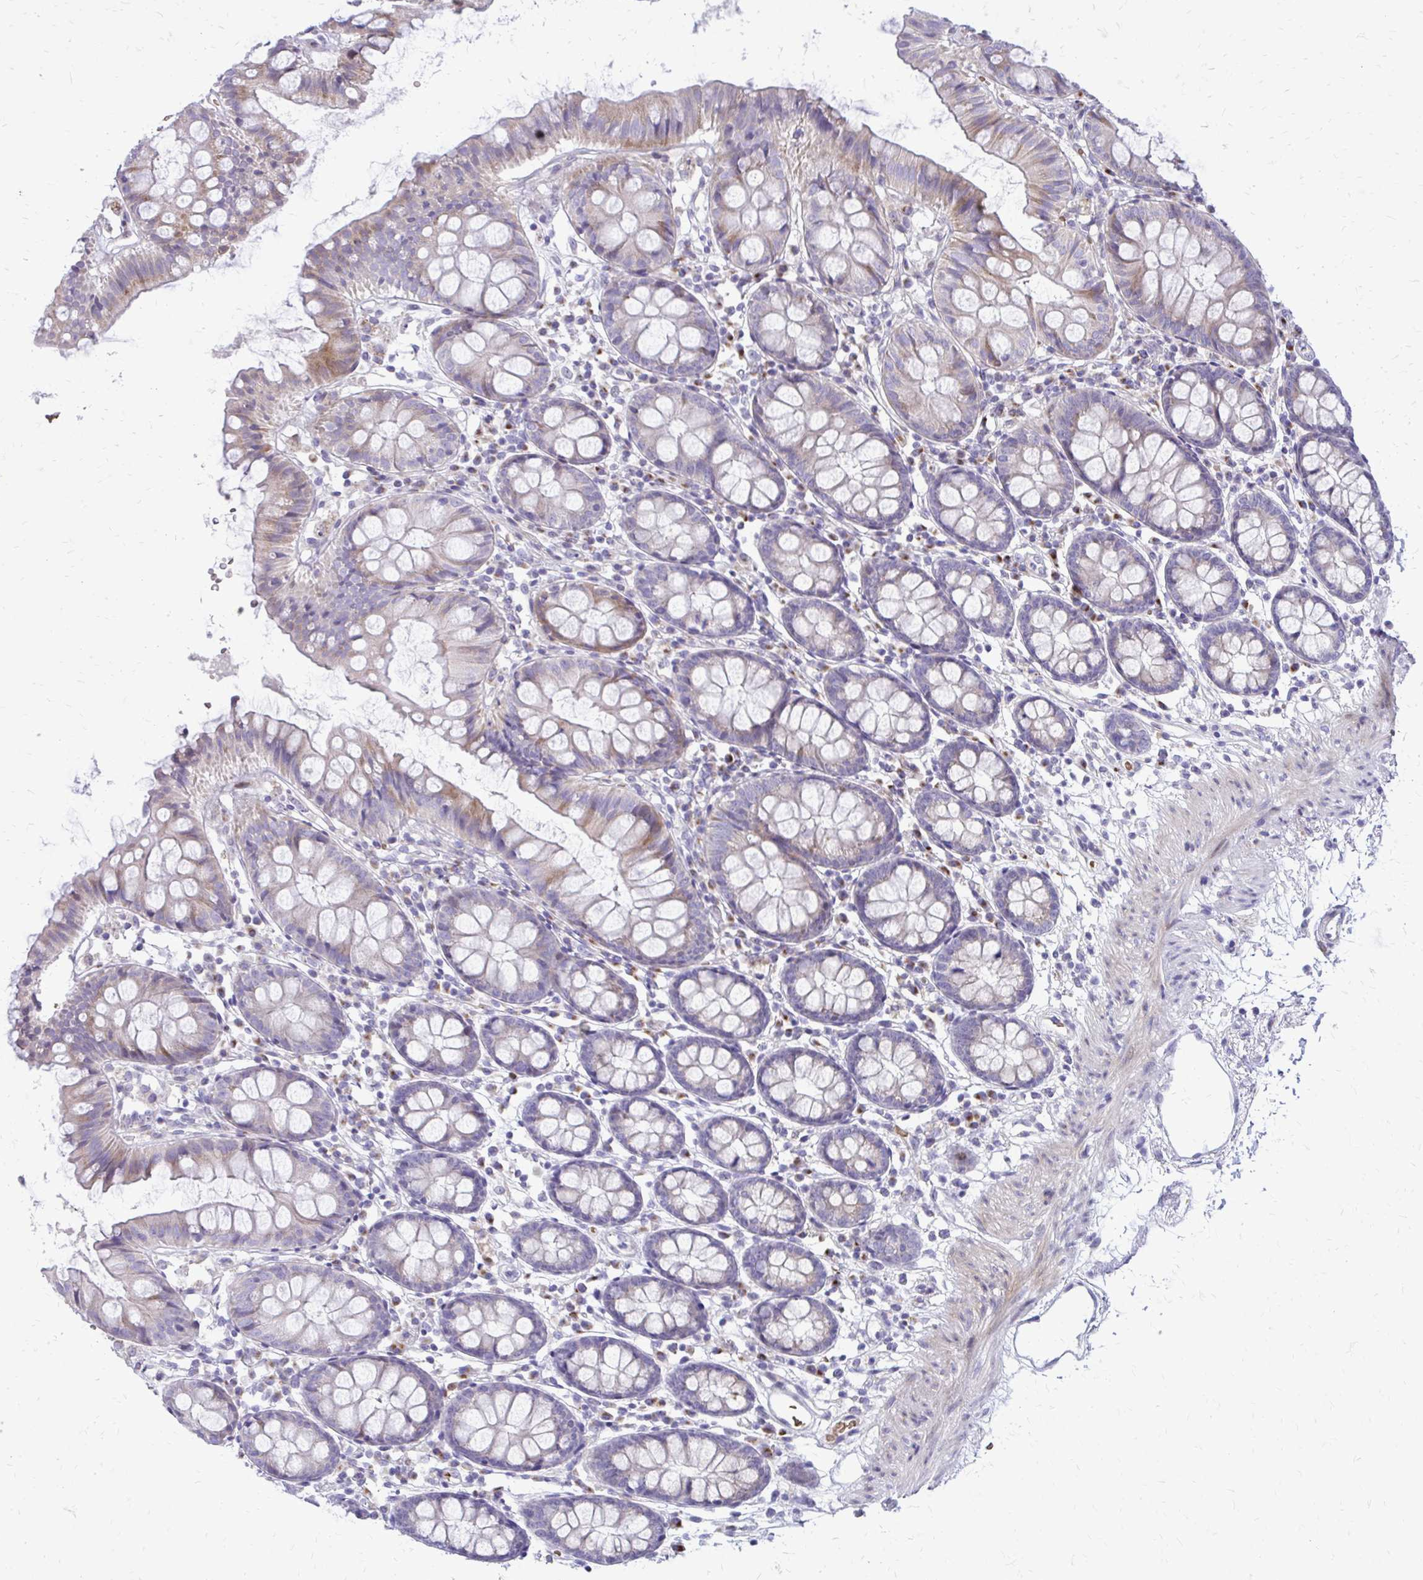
{"staining": {"intensity": "negative", "quantity": "none", "location": "none"}, "tissue": "colon", "cell_type": "Endothelial cells", "image_type": "normal", "snomed": [{"axis": "morphology", "description": "Normal tissue, NOS"}, {"axis": "topography", "description": "Colon"}], "caption": "Immunohistochemistry (IHC) micrograph of unremarkable human colon stained for a protein (brown), which reveals no positivity in endothelial cells.", "gene": "FUNDC2", "patient": {"sex": "female", "age": 84}}